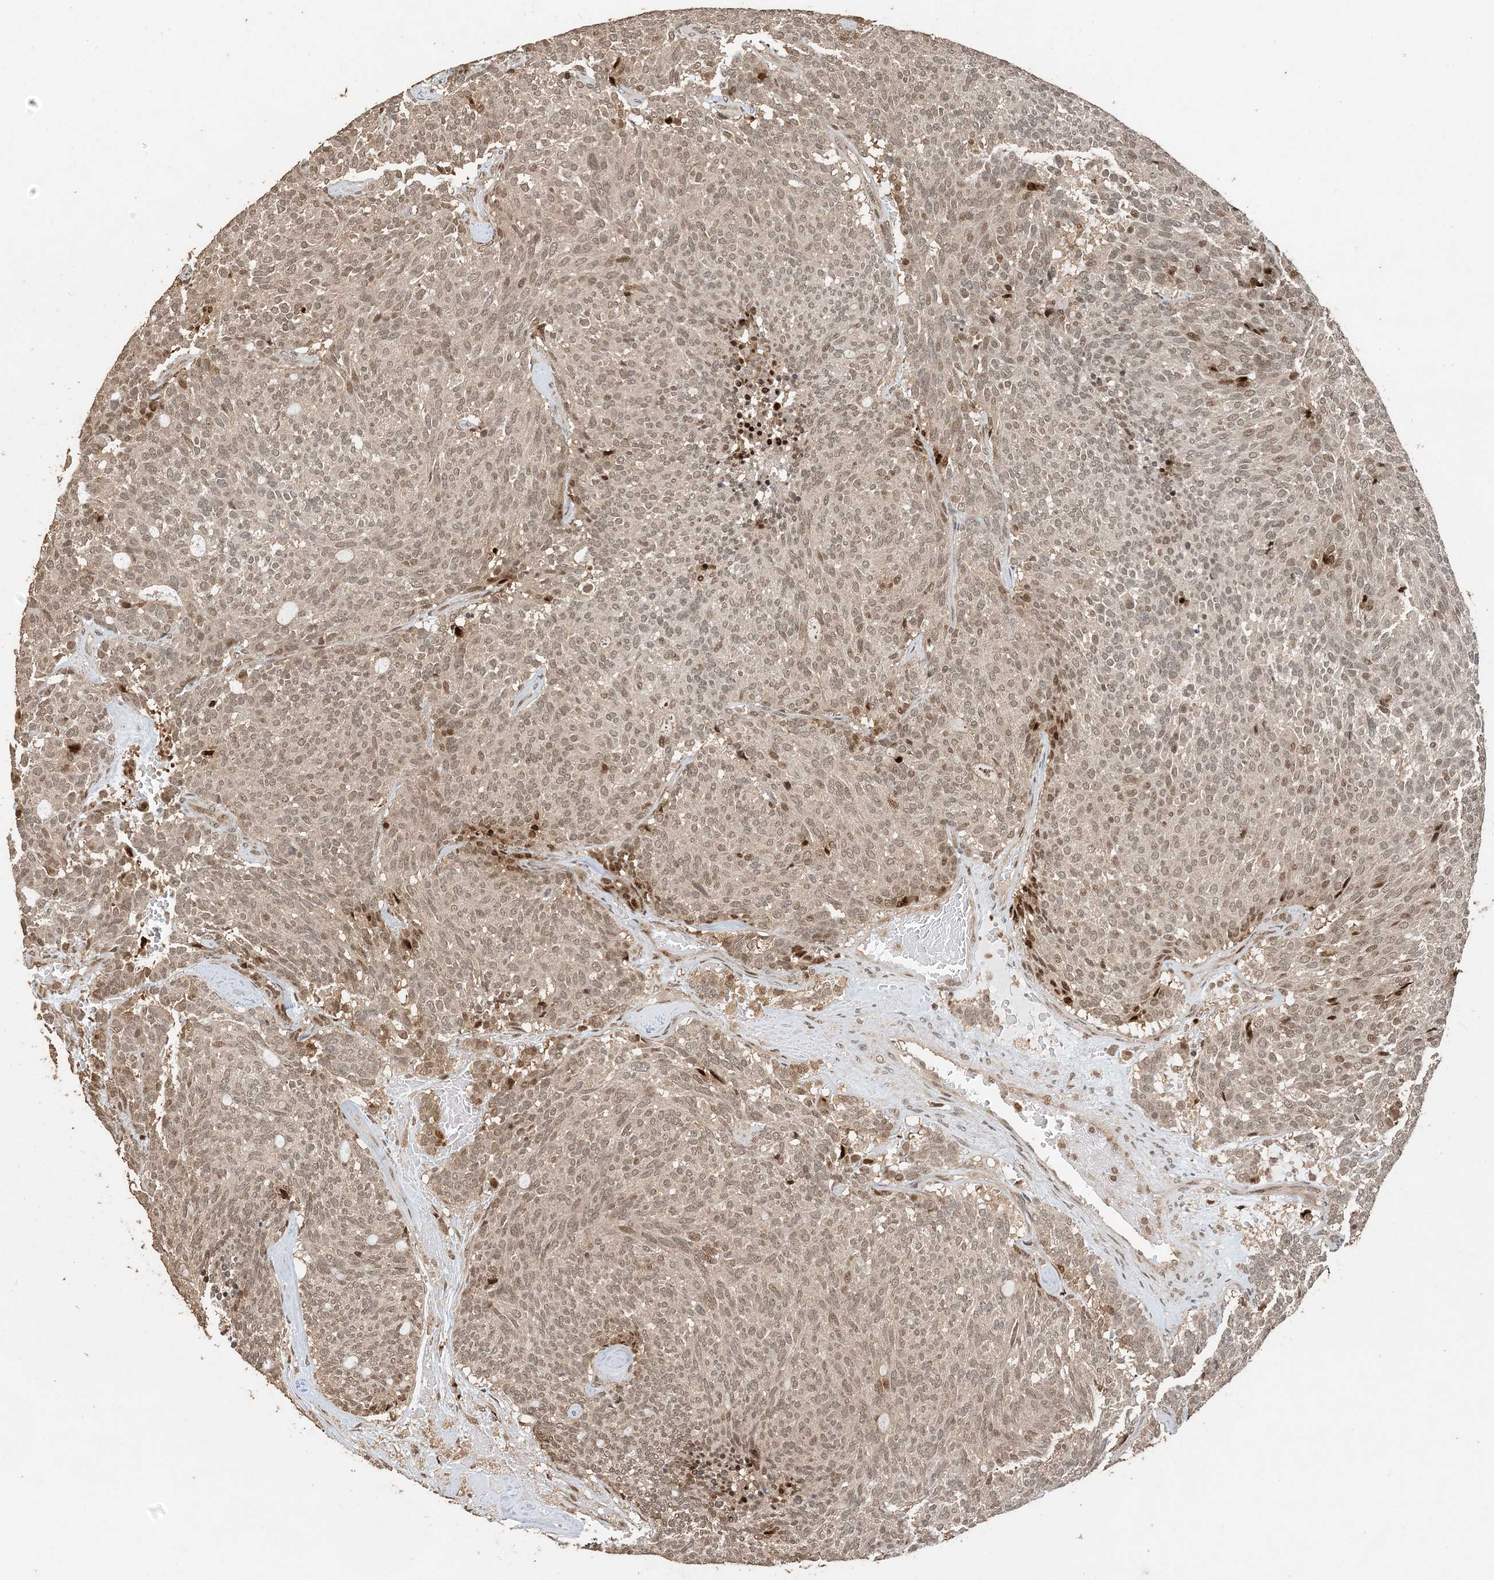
{"staining": {"intensity": "moderate", "quantity": ">75%", "location": "nuclear"}, "tissue": "carcinoid", "cell_type": "Tumor cells", "image_type": "cancer", "snomed": [{"axis": "morphology", "description": "Carcinoid, malignant, NOS"}, {"axis": "topography", "description": "Pancreas"}], "caption": "Protein positivity by immunohistochemistry reveals moderate nuclear expression in approximately >75% of tumor cells in carcinoid. (DAB IHC with brightfield microscopy, high magnification).", "gene": "ATP13A2", "patient": {"sex": "female", "age": 54}}